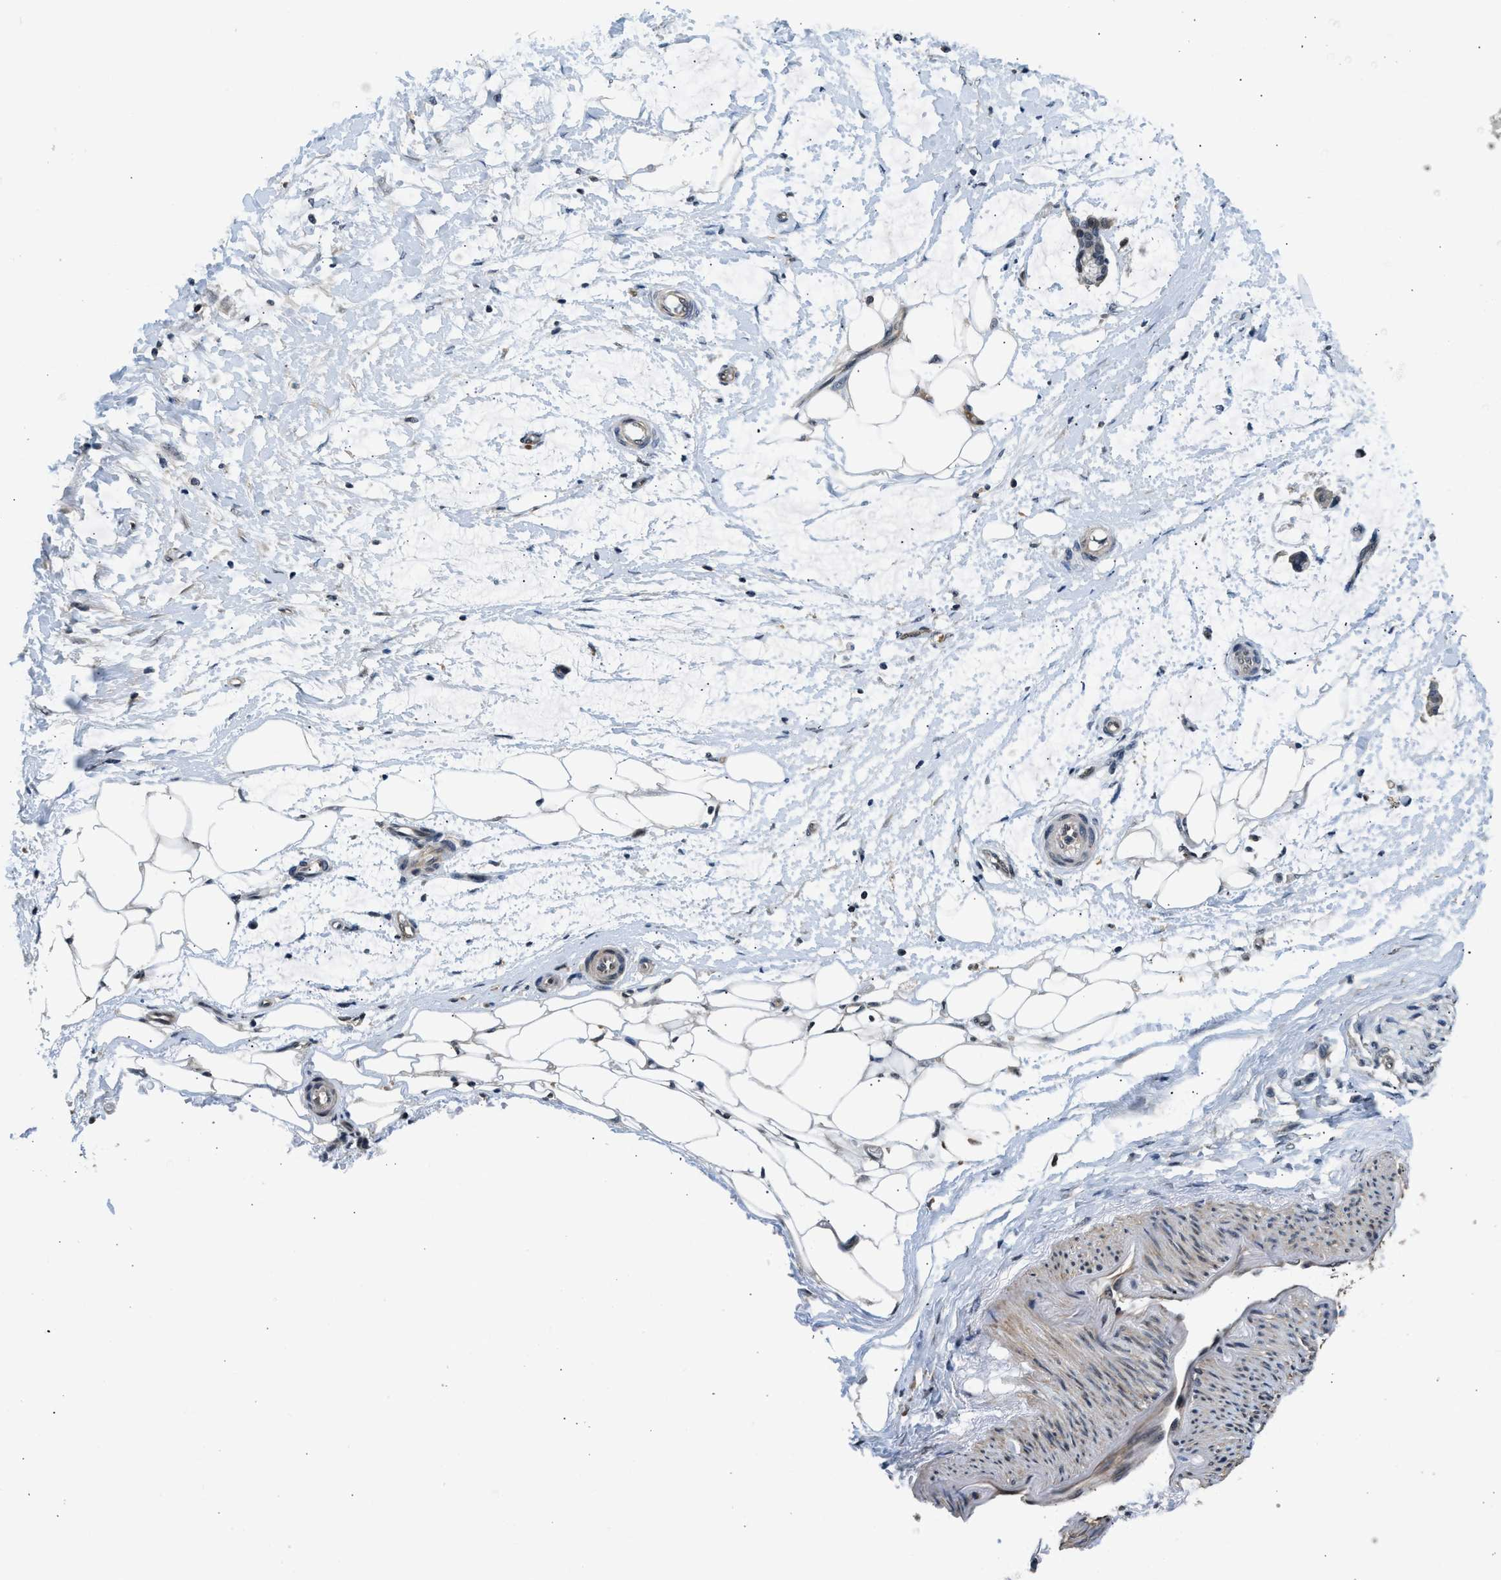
{"staining": {"intensity": "moderate", "quantity": "25%-75%", "location": "nuclear"}, "tissue": "adipose tissue", "cell_type": "Adipocytes", "image_type": "normal", "snomed": [{"axis": "morphology", "description": "Normal tissue, NOS"}, {"axis": "morphology", "description": "Adenocarcinoma, NOS"}, {"axis": "topography", "description": "Colon"}, {"axis": "topography", "description": "Peripheral nerve tissue"}], "caption": "DAB (3,3'-diaminobenzidine) immunohistochemical staining of normal human adipose tissue demonstrates moderate nuclear protein expression in about 25%-75% of adipocytes.", "gene": "MTMR1", "patient": {"sex": "male", "age": 14}}